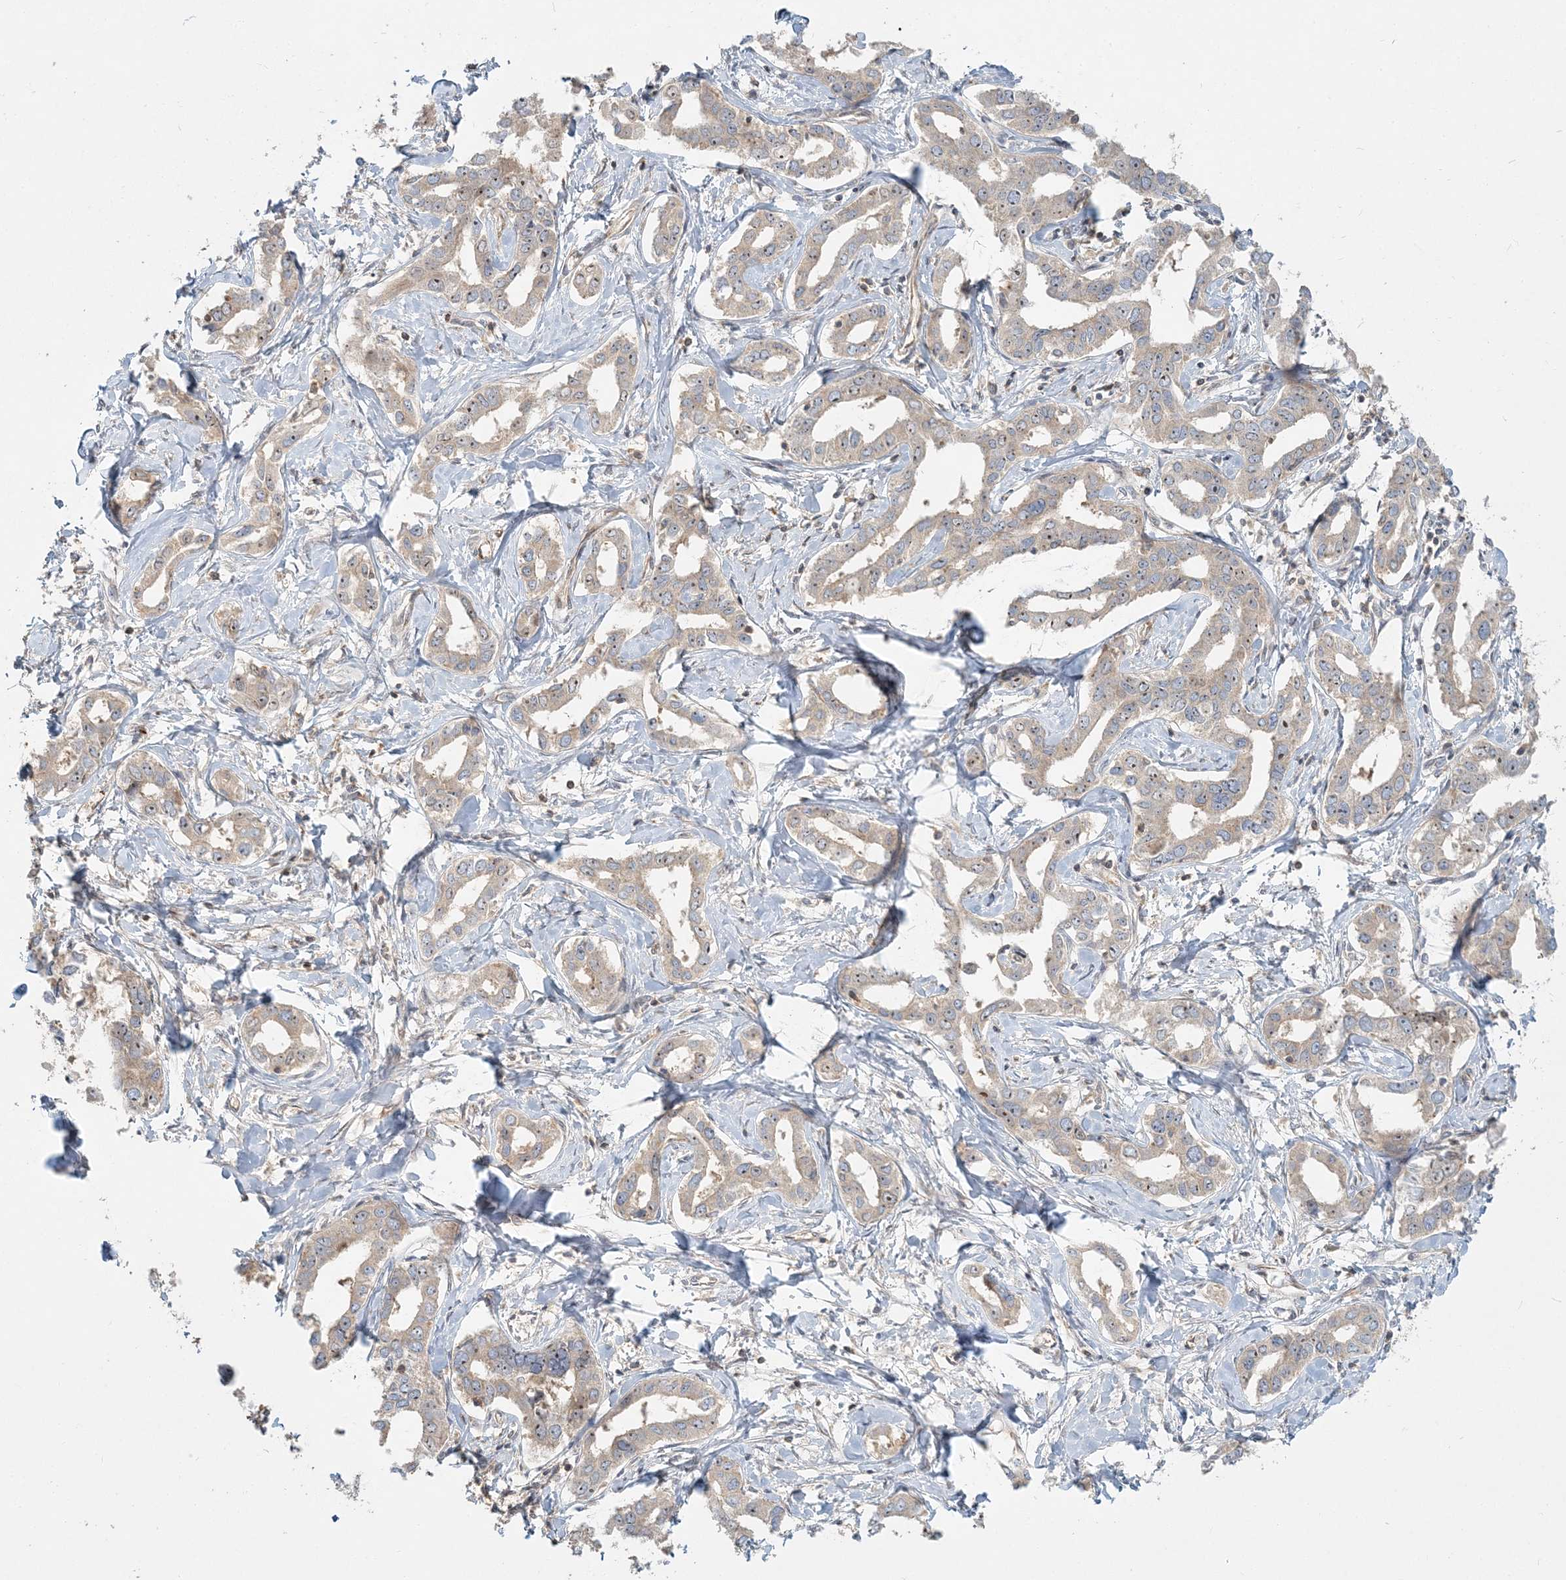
{"staining": {"intensity": "moderate", "quantity": "25%-75%", "location": "nuclear"}, "tissue": "liver cancer", "cell_type": "Tumor cells", "image_type": "cancer", "snomed": [{"axis": "morphology", "description": "Cholangiocarcinoma"}, {"axis": "topography", "description": "Liver"}], "caption": "A medium amount of moderate nuclear staining is present in about 25%-75% of tumor cells in liver cholangiocarcinoma tissue.", "gene": "AP1AR", "patient": {"sex": "male", "age": 59}}